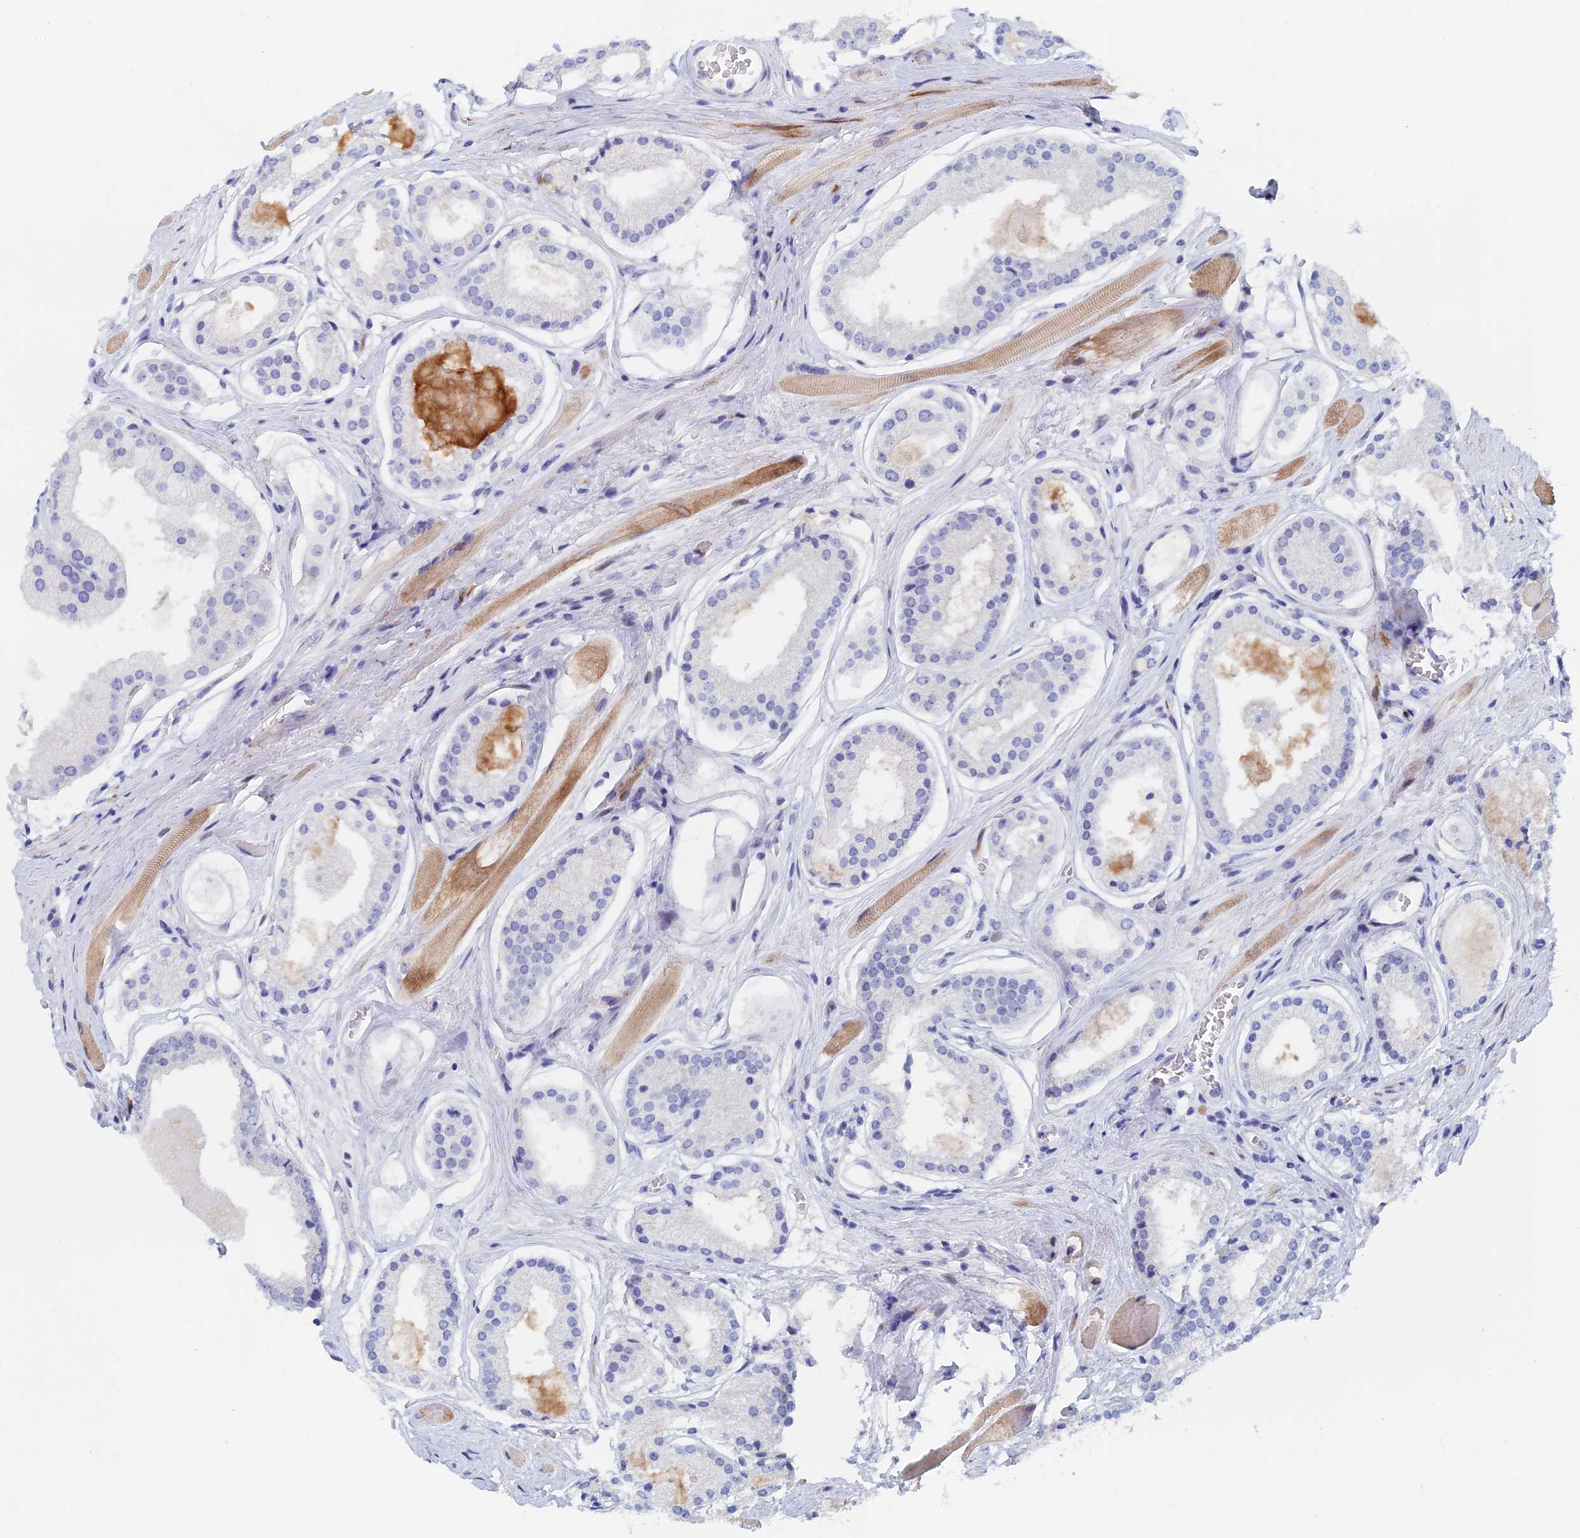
{"staining": {"intensity": "negative", "quantity": "none", "location": "none"}, "tissue": "prostate cancer", "cell_type": "Tumor cells", "image_type": "cancer", "snomed": [{"axis": "morphology", "description": "Adenocarcinoma, High grade"}, {"axis": "topography", "description": "Prostate"}], "caption": "A high-resolution histopathology image shows immunohistochemistry (IHC) staining of high-grade adenocarcinoma (prostate), which shows no significant staining in tumor cells.", "gene": "DRGX", "patient": {"sex": "male", "age": 67}}